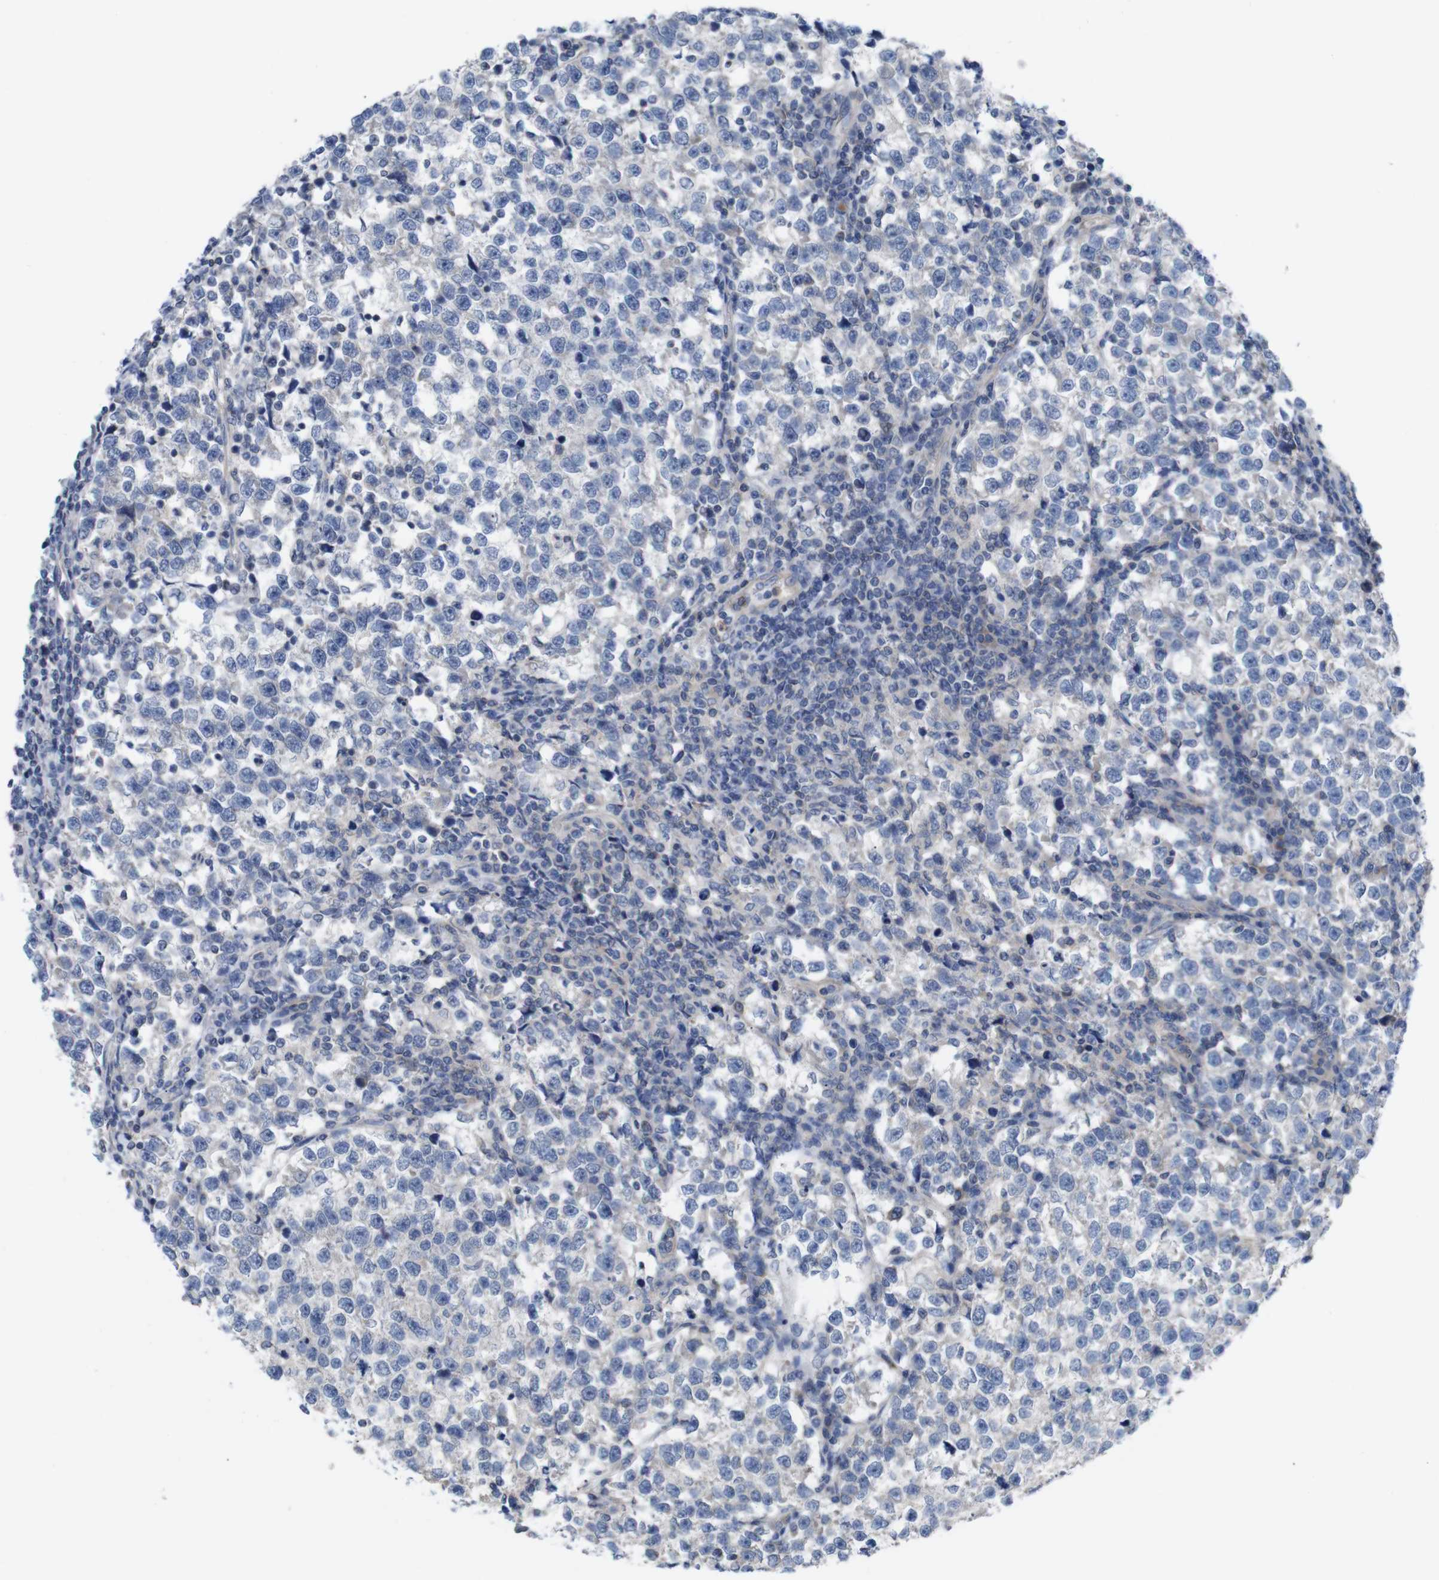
{"staining": {"intensity": "negative", "quantity": "none", "location": "none"}, "tissue": "testis cancer", "cell_type": "Tumor cells", "image_type": "cancer", "snomed": [{"axis": "morphology", "description": "Normal tissue, NOS"}, {"axis": "morphology", "description": "Seminoma, NOS"}, {"axis": "topography", "description": "Testis"}], "caption": "Protein analysis of testis cancer (seminoma) shows no significant expression in tumor cells. (DAB (3,3'-diaminobenzidine) immunohistochemistry visualized using brightfield microscopy, high magnification).", "gene": "USH1C", "patient": {"sex": "male", "age": 43}}